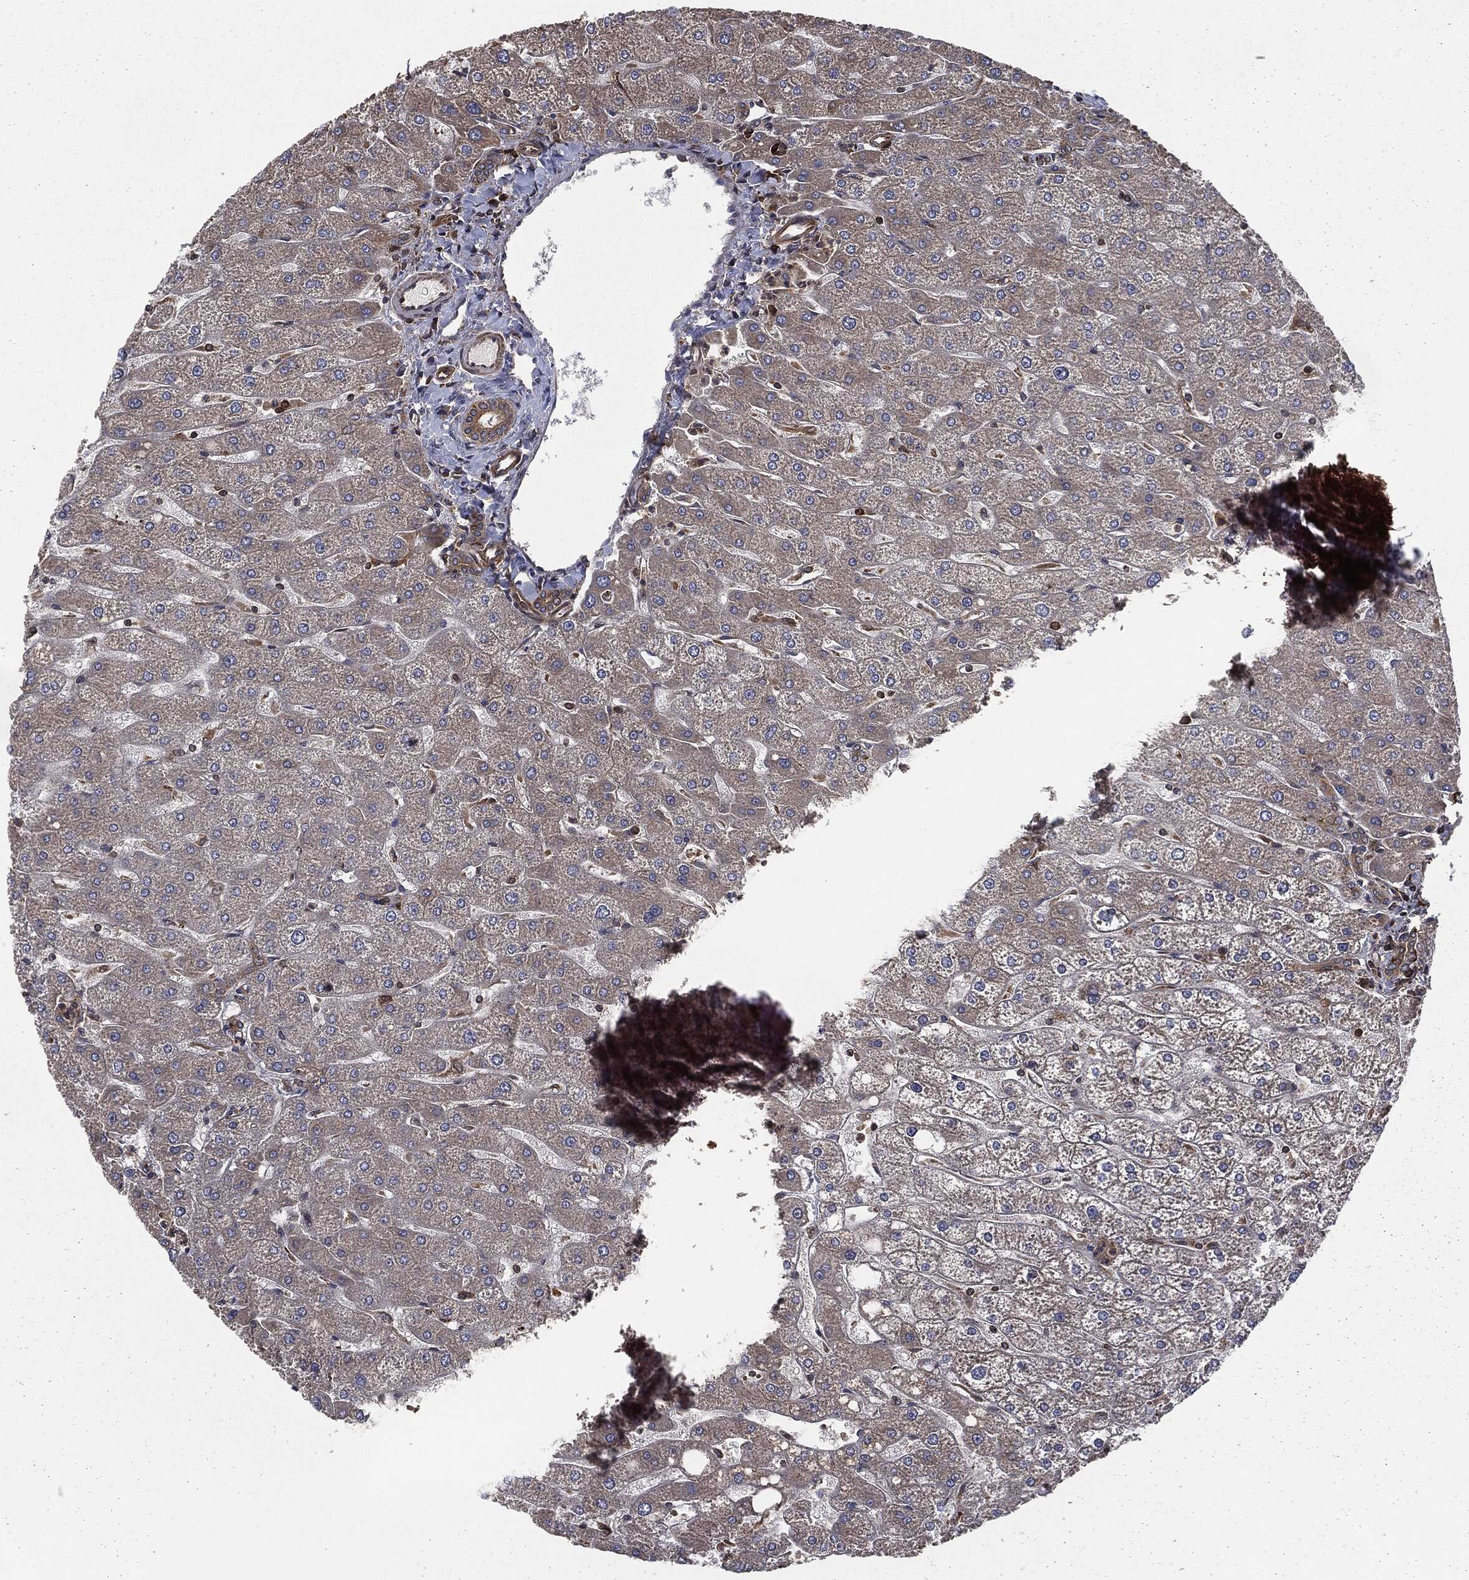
{"staining": {"intensity": "weak", "quantity": "25%-75%", "location": "cytoplasmic/membranous"}, "tissue": "liver", "cell_type": "Cholangiocytes", "image_type": "normal", "snomed": [{"axis": "morphology", "description": "Normal tissue, NOS"}, {"axis": "topography", "description": "Liver"}], "caption": "This image displays immunohistochemistry (IHC) staining of unremarkable human liver, with low weak cytoplasmic/membranous expression in about 25%-75% of cholangiocytes.", "gene": "RAP1GDS1", "patient": {"sex": "male", "age": 67}}